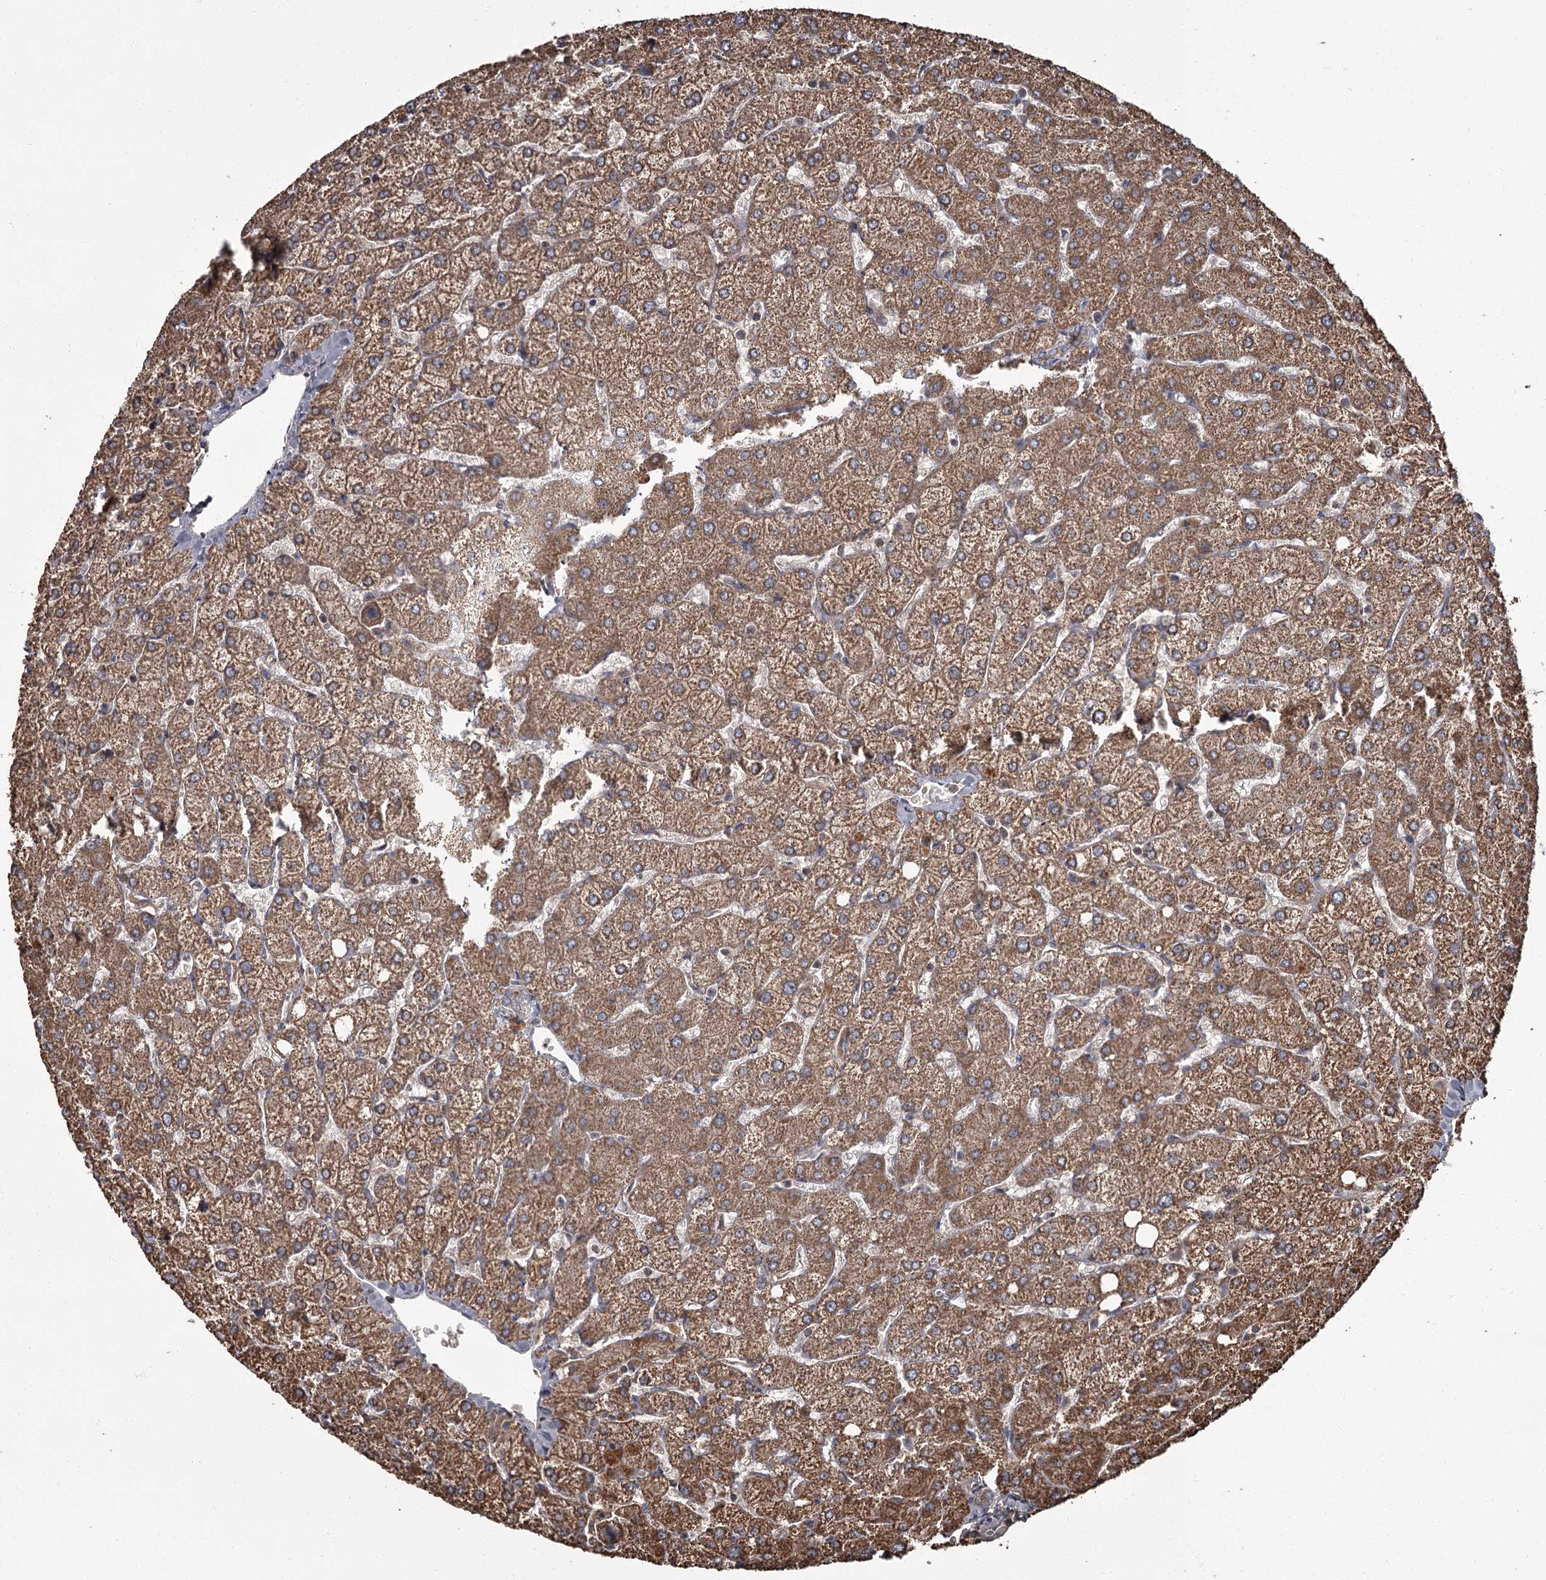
{"staining": {"intensity": "moderate", "quantity": "<25%", "location": "cytoplasmic/membranous"}, "tissue": "liver", "cell_type": "Cholangiocytes", "image_type": "normal", "snomed": [{"axis": "morphology", "description": "Normal tissue, NOS"}, {"axis": "topography", "description": "Liver"}], "caption": "High-magnification brightfield microscopy of benign liver stained with DAB (3,3'-diaminobenzidine) (brown) and counterstained with hematoxylin (blue). cholangiocytes exhibit moderate cytoplasmic/membranous staining is present in about<25% of cells.", "gene": "THAP9", "patient": {"sex": "female", "age": 54}}